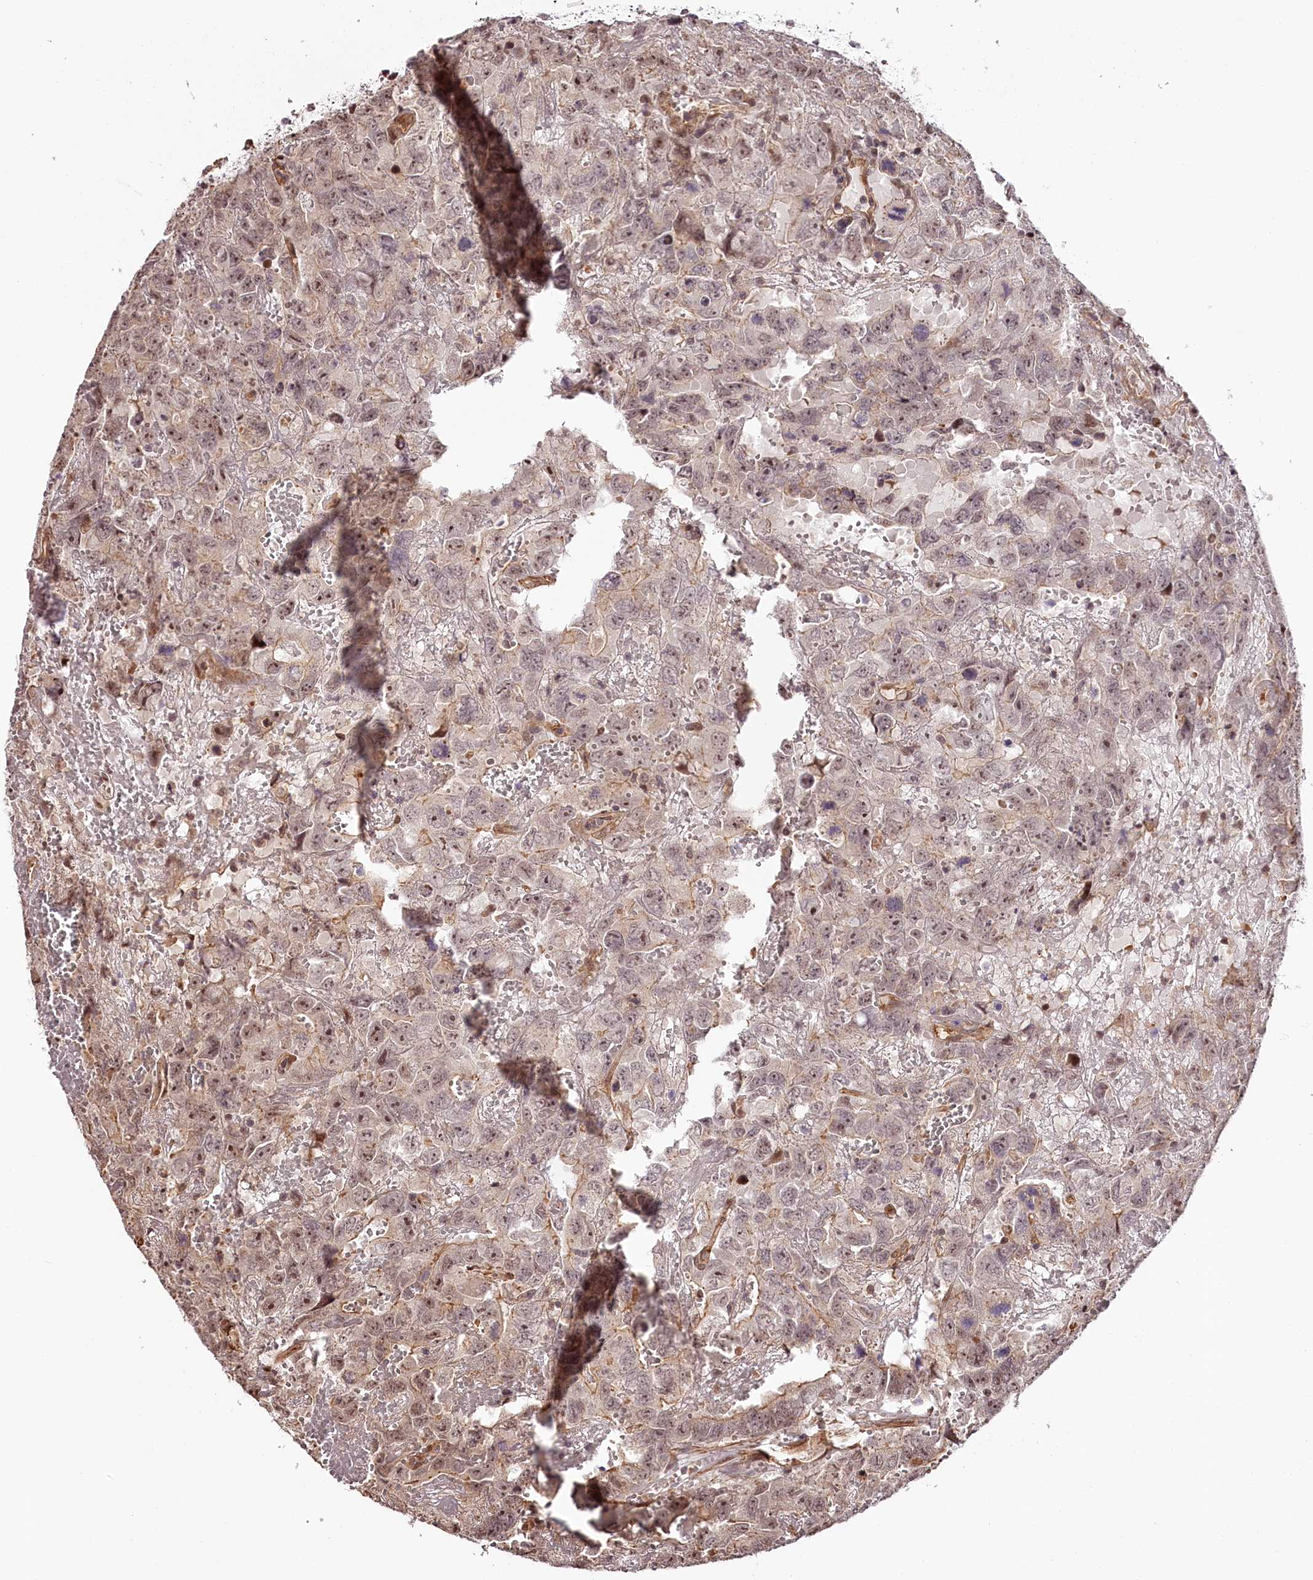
{"staining": {"intensity": "moderate", "quantity": ">75%", "location": "cytoplasmic/membranous,nuclear"}, "tissue": "testis cancer", "cell_type": "Tumor cells", "image_type": "cancer", "snomed": [{"axis": "morphology", "description": "Carcinoma, Embryonal, NOS"}, {"axis": "topography", "description": "Testis"}], "caption": "Immunohistochemistry (IHC) of human testis cancer displays medium levels of moderate cytoplasmic/membranous and nuclear positivity in about >75% of tumor cells.", "gene": "TTC33", "patient": {"sex": "male", "age": 45}}